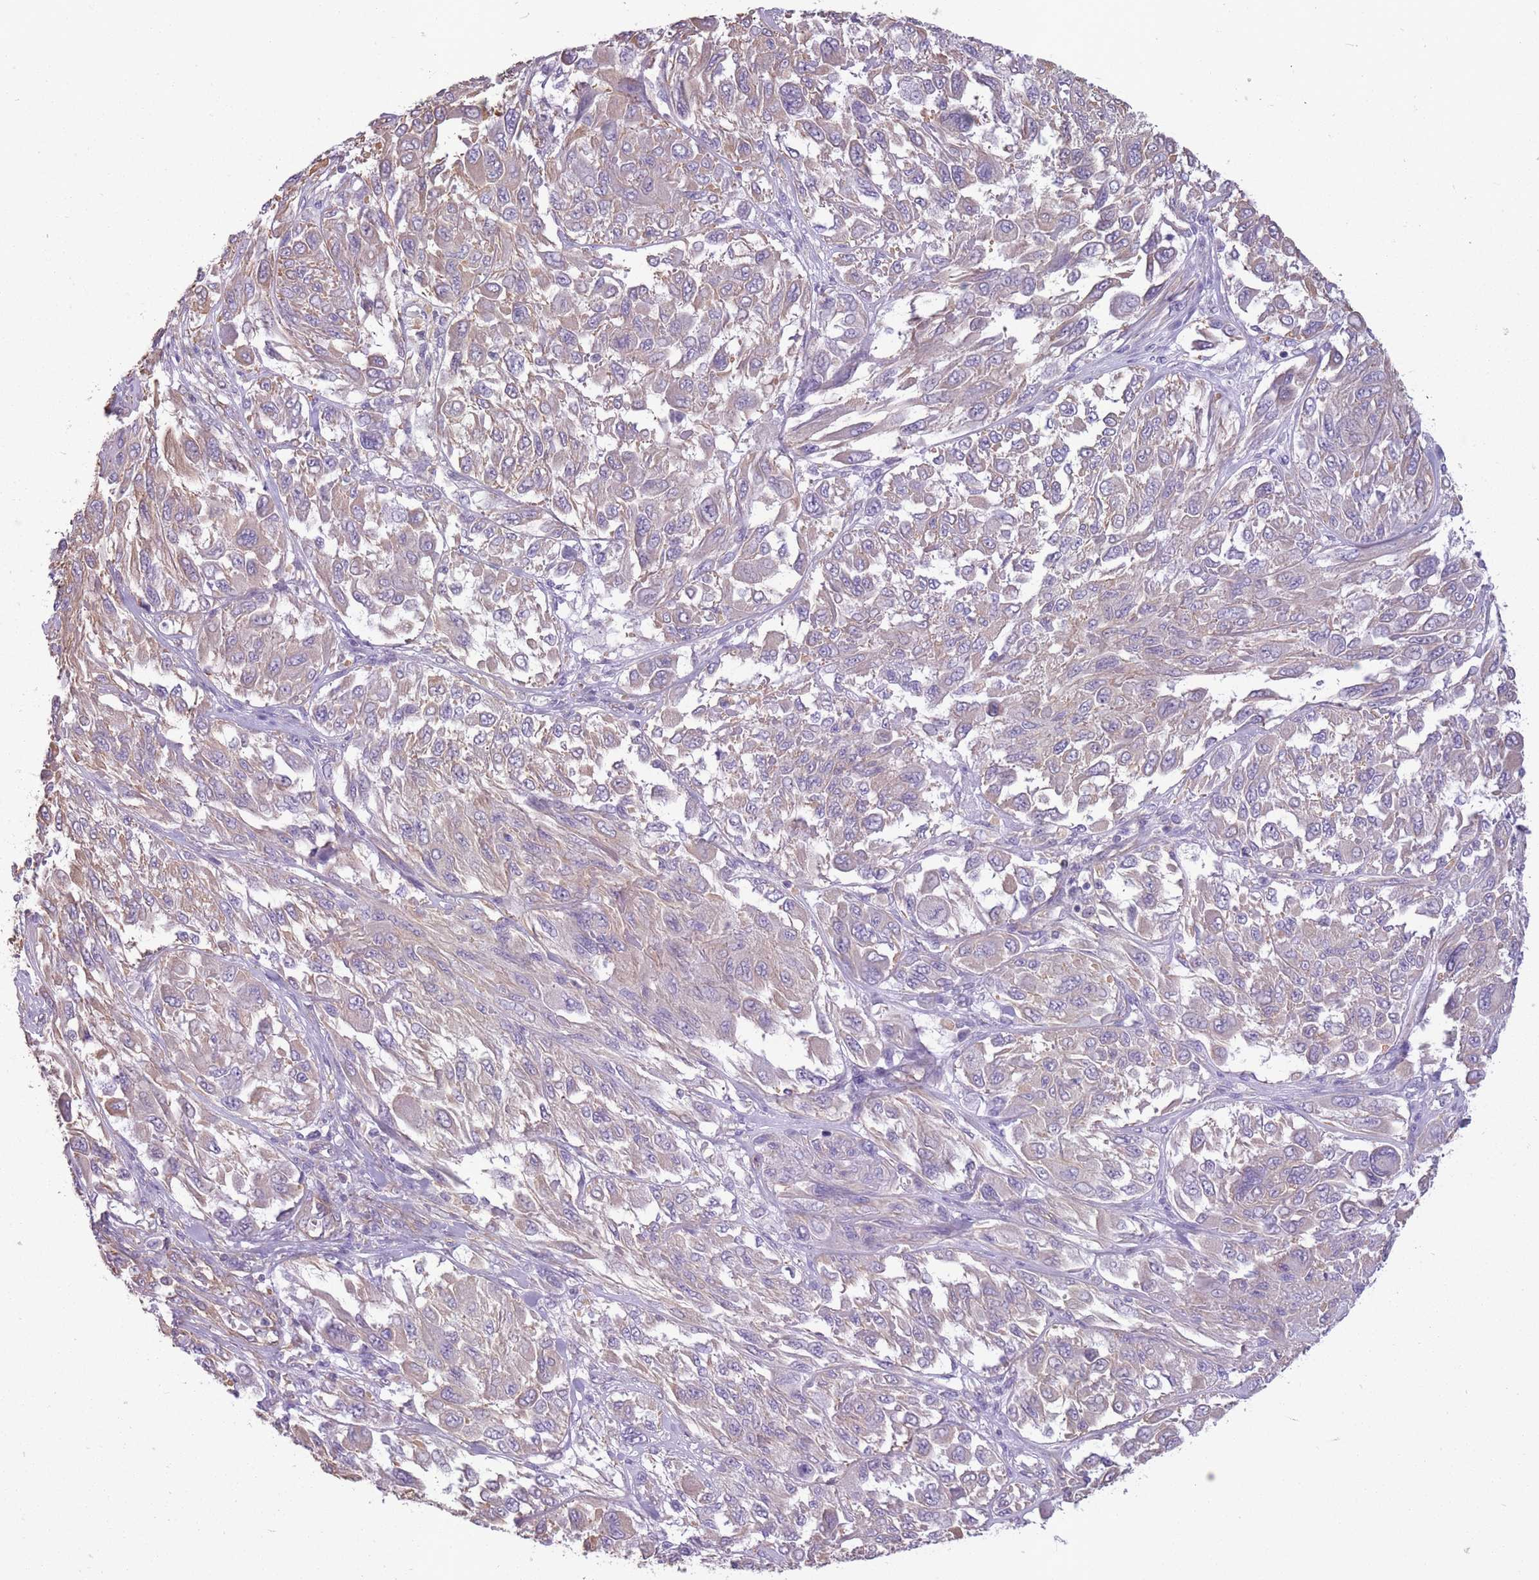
{"staining": {"intensity": "weak", "quantity": "<25%", "location": "cytoplasmic/membranous"}, "tissue": "melanoma", "cell_type": "Tumor cells", "image_type": "cancer", "snomed": [{"axis": "morphology", "description": "Malignant melanoma, NOS"}, {"axis": "topography", "description": "Skin"}], "caption": "Immunohistochemical staining of human malignant melanoma reveals no significant staining in tumor cells.", "gene": "ADD1", "patient": {"sex": "female", "age": 91}}